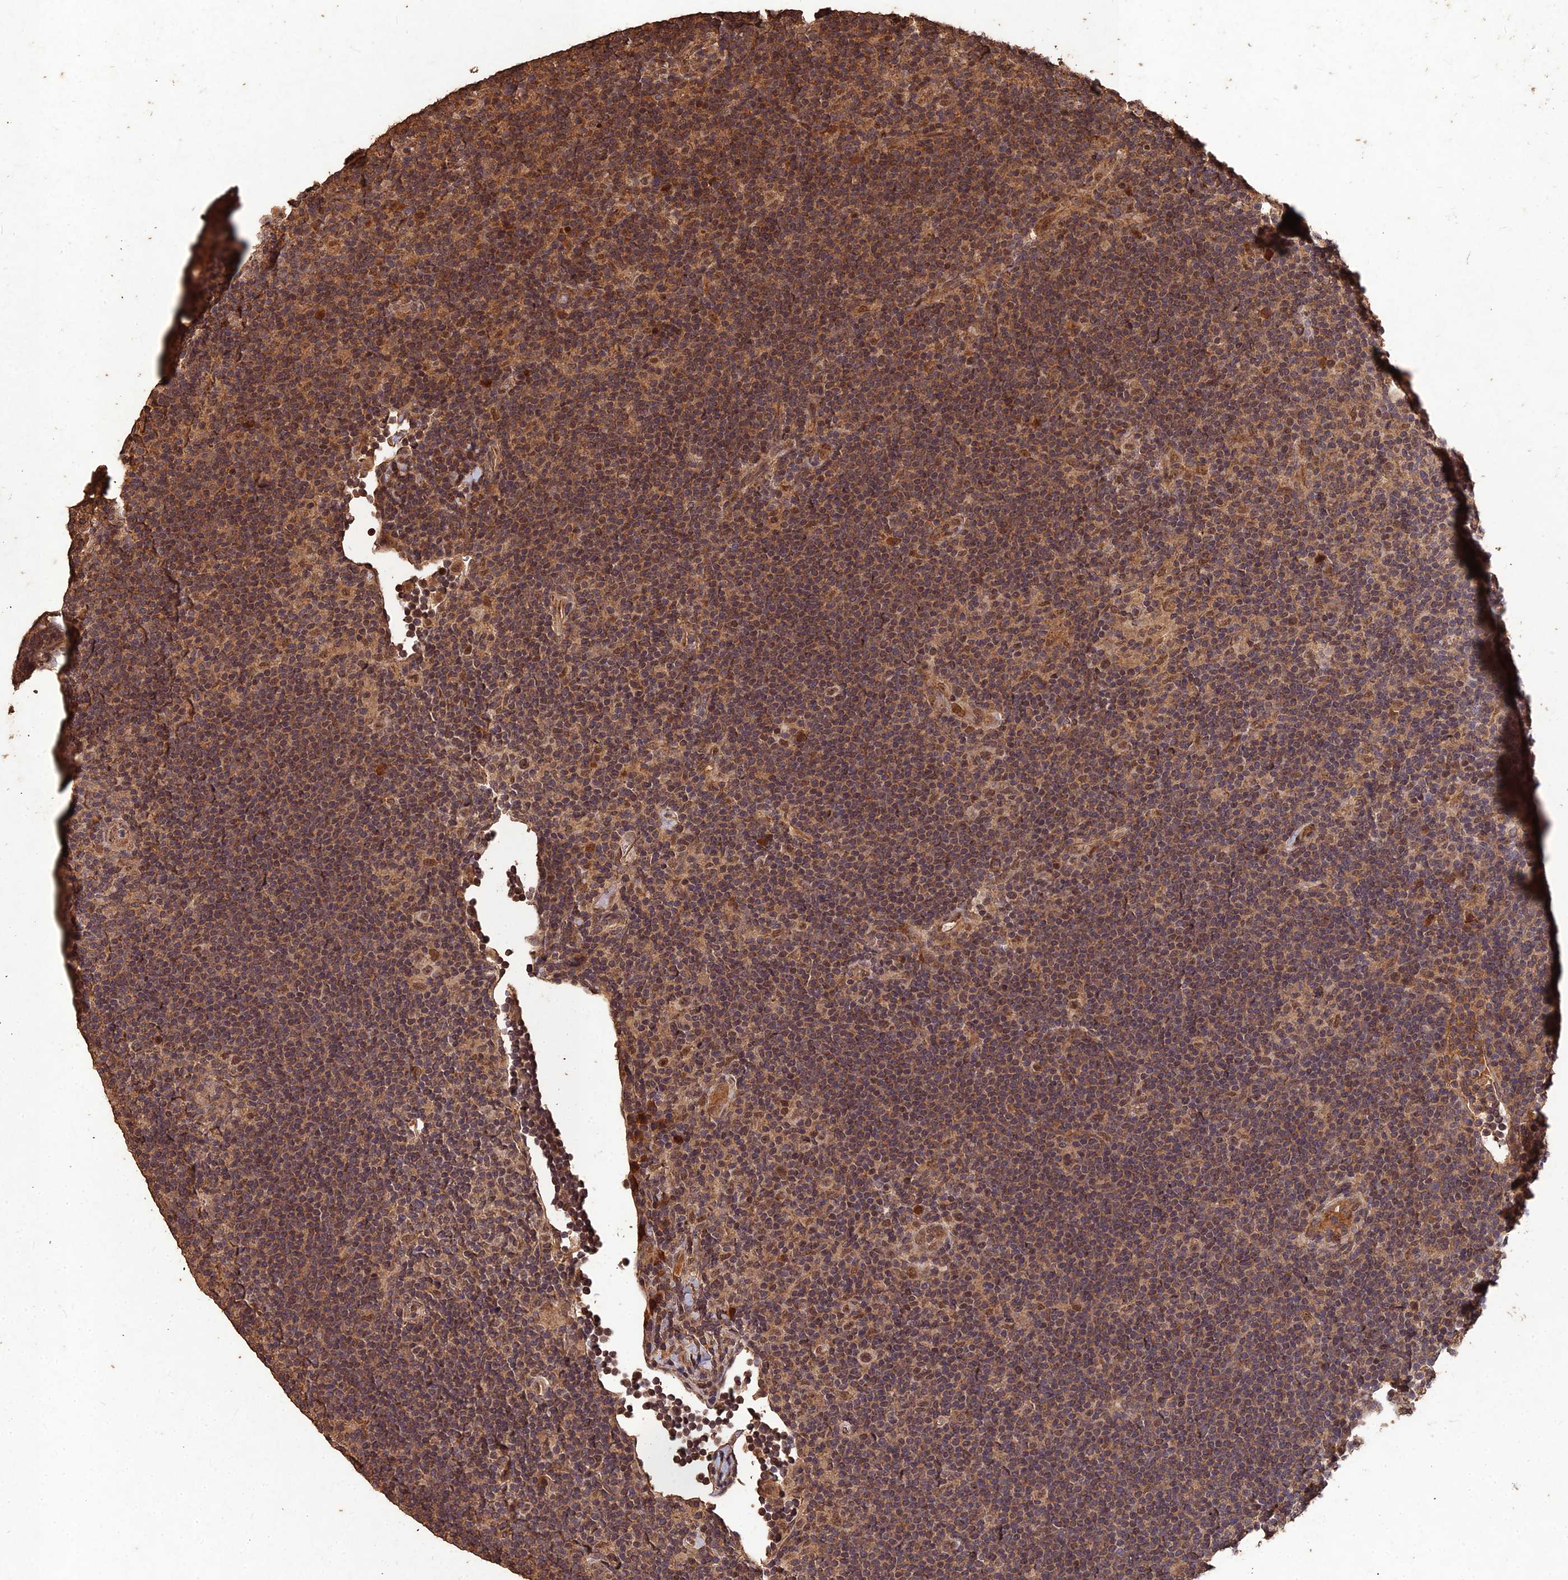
{"staining": {"intensity": "moderate", "quantity": ">75%", "location": "nuclear"}, "tissue": "lymphoma", "cell_type": "Tumor cells", "image_type": "cancer", "snomed": [{"axis": "morphology", "description": "Hodgkin's disease, NOS"}, {"axis": "topography", "description": "Lymph node"}], "caption": "Immunohistochemical staining of human lymphoma exhibits medium levels of moderate nuclear protein expression in approximately >75% of tumor cells.", "gene": "SYMPK", "patient": {"sex": "female", "age": 57}}